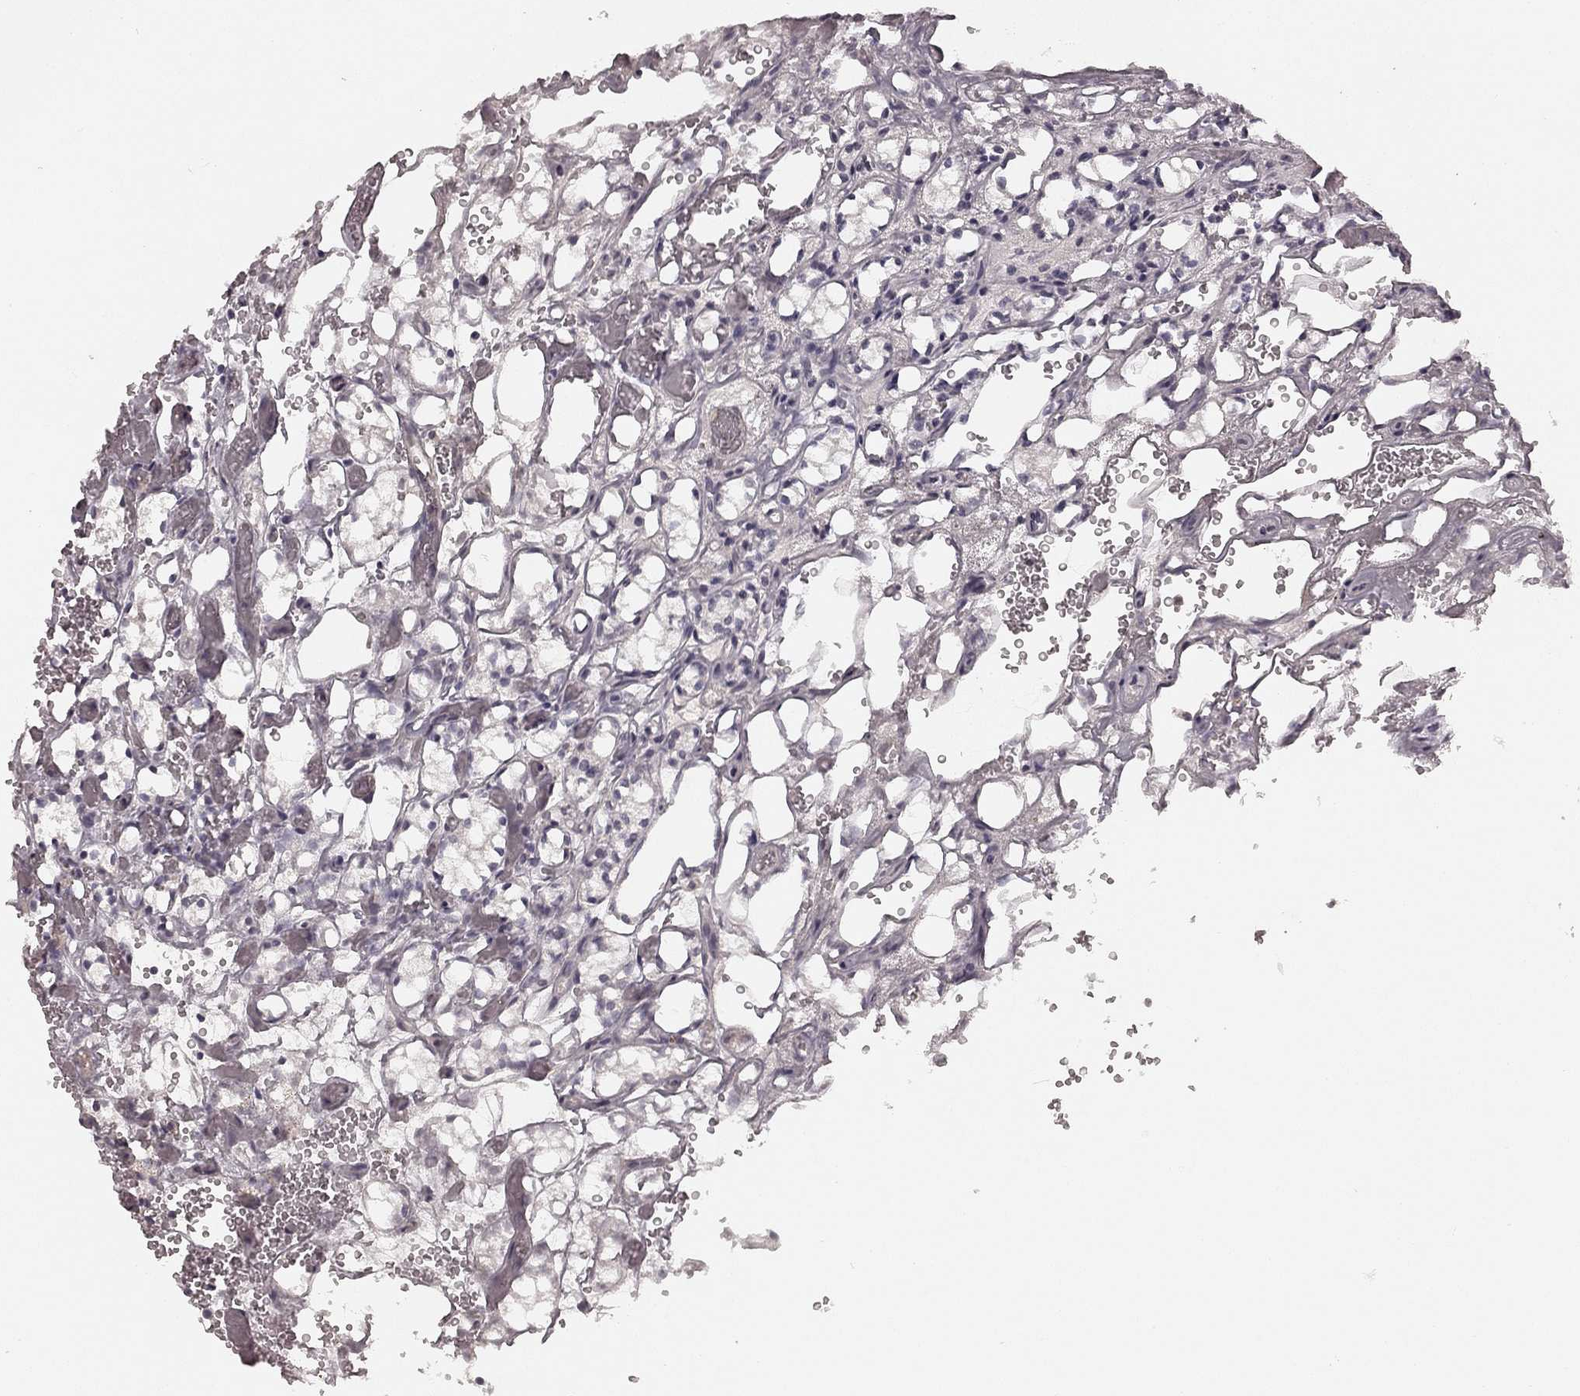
{"staining": {"intensity": "negative", "quantity": "none", "location": "none"}, "tissue": "renal cancer", "cell_type": "Tumor cells", "image_type": "cancer", "snomed": [{"axis": "morphology", "description": "Adenocarcinoma, NOS"}, {"axis": "topography", "description": "Kidney"}], "caption": "Photomicrograph shows no protein staining in tumor cells of renal adenocarcinoma tissue.", "gene": "HCN4", "patient": {"sex": "female", "age": 69}}